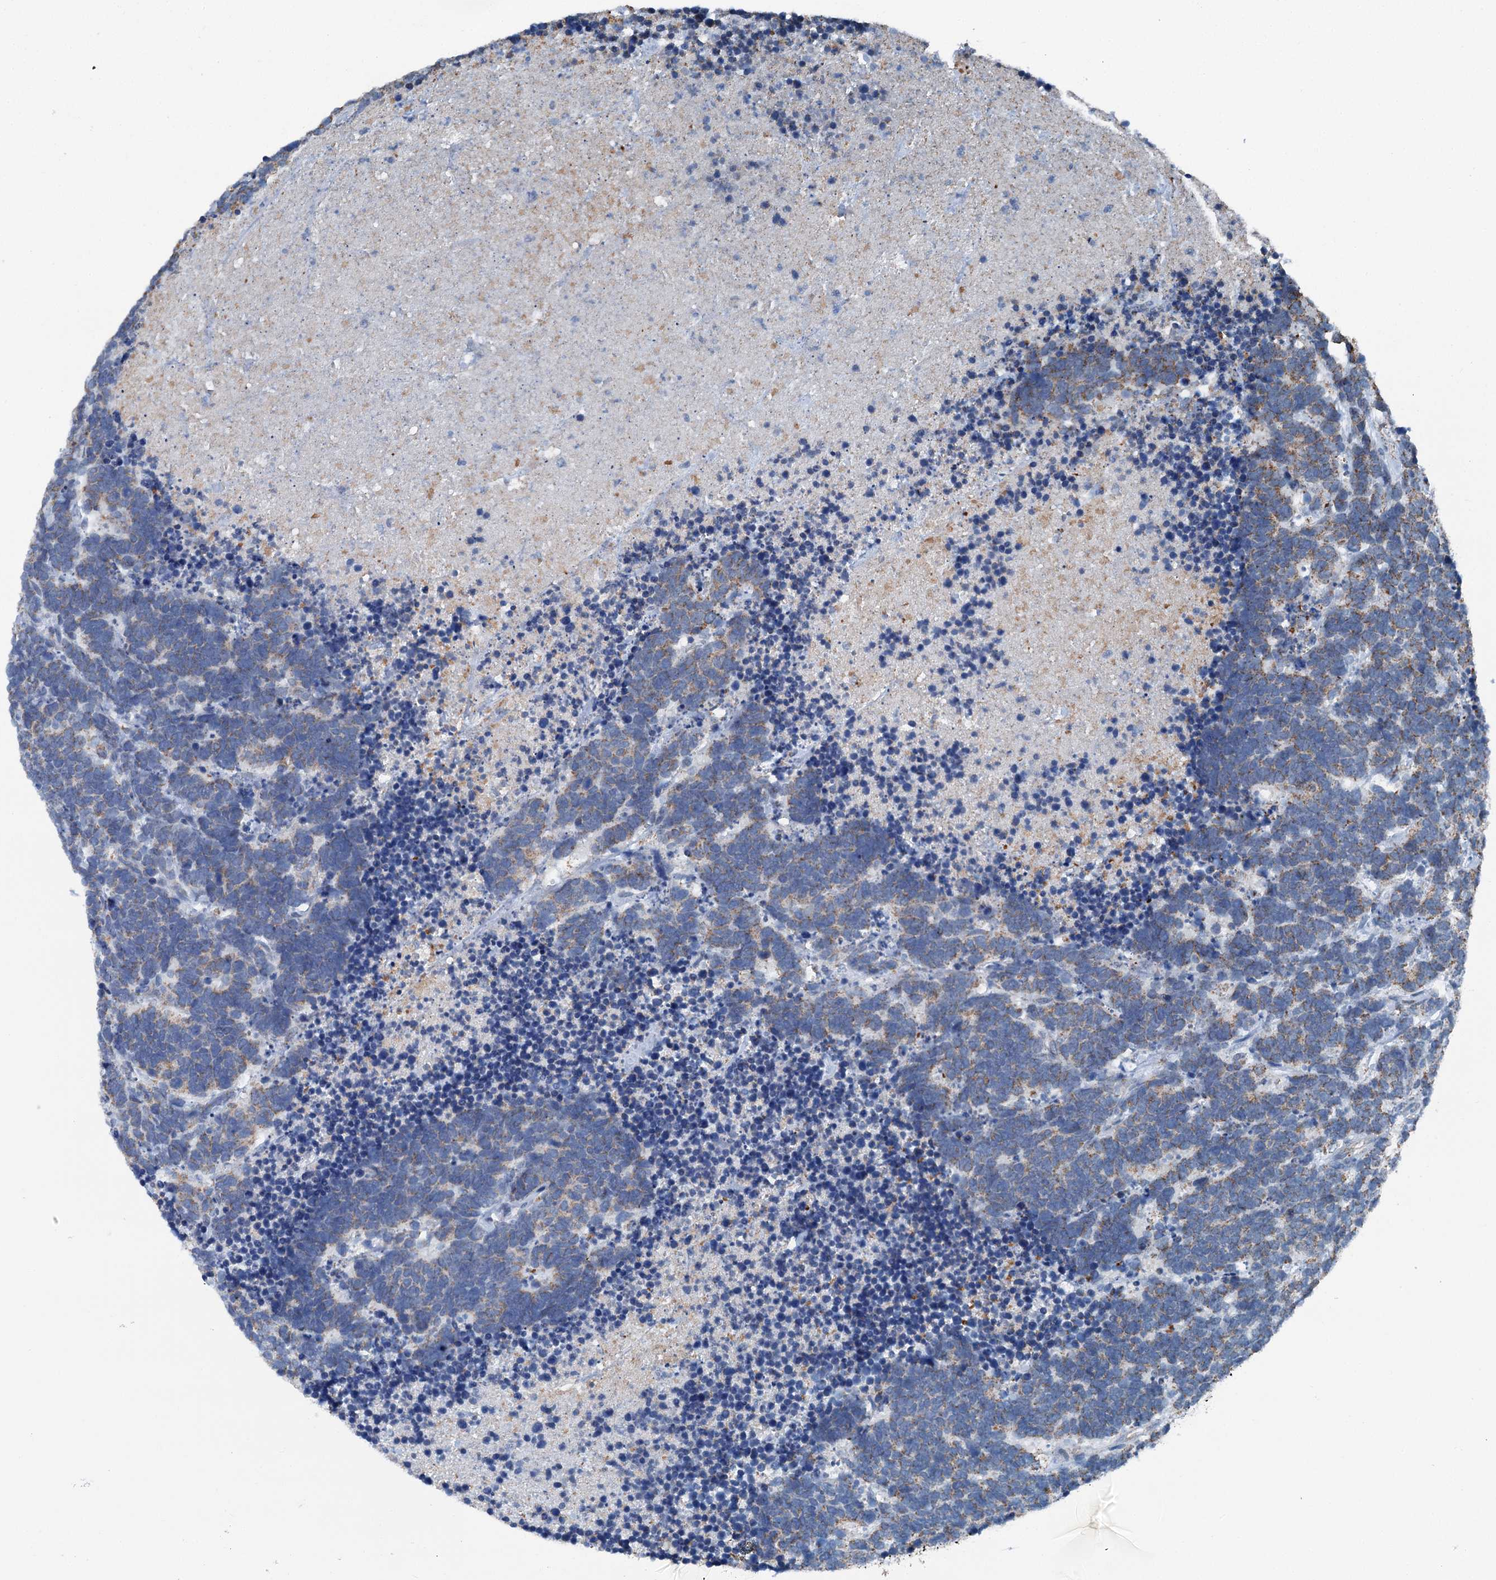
{"staining": {"intensity": "weak", "quantity": "25%-75%", "location": "cytoplasmic/membranous"}, "tissue": "carcinoid", "cell_type": "Tumor cells", "image_type": "cancer", "snomed": [{"axis": "morphology", "description": "Carcinoma, NOS"}, {"axis": "morphology", "description": "Carcinoid, malignant, NOS"}, {"axis": "topography", "description": "Urinary bladder"}], "caption": "Protein analysis of malignant carcinoid tissue reveals weak cytoplasmic/membranous staining in approximately 25%-75% of tumor cells.", "gene": "TRPT1", "patient": {"sex": "male", "age": 57}}